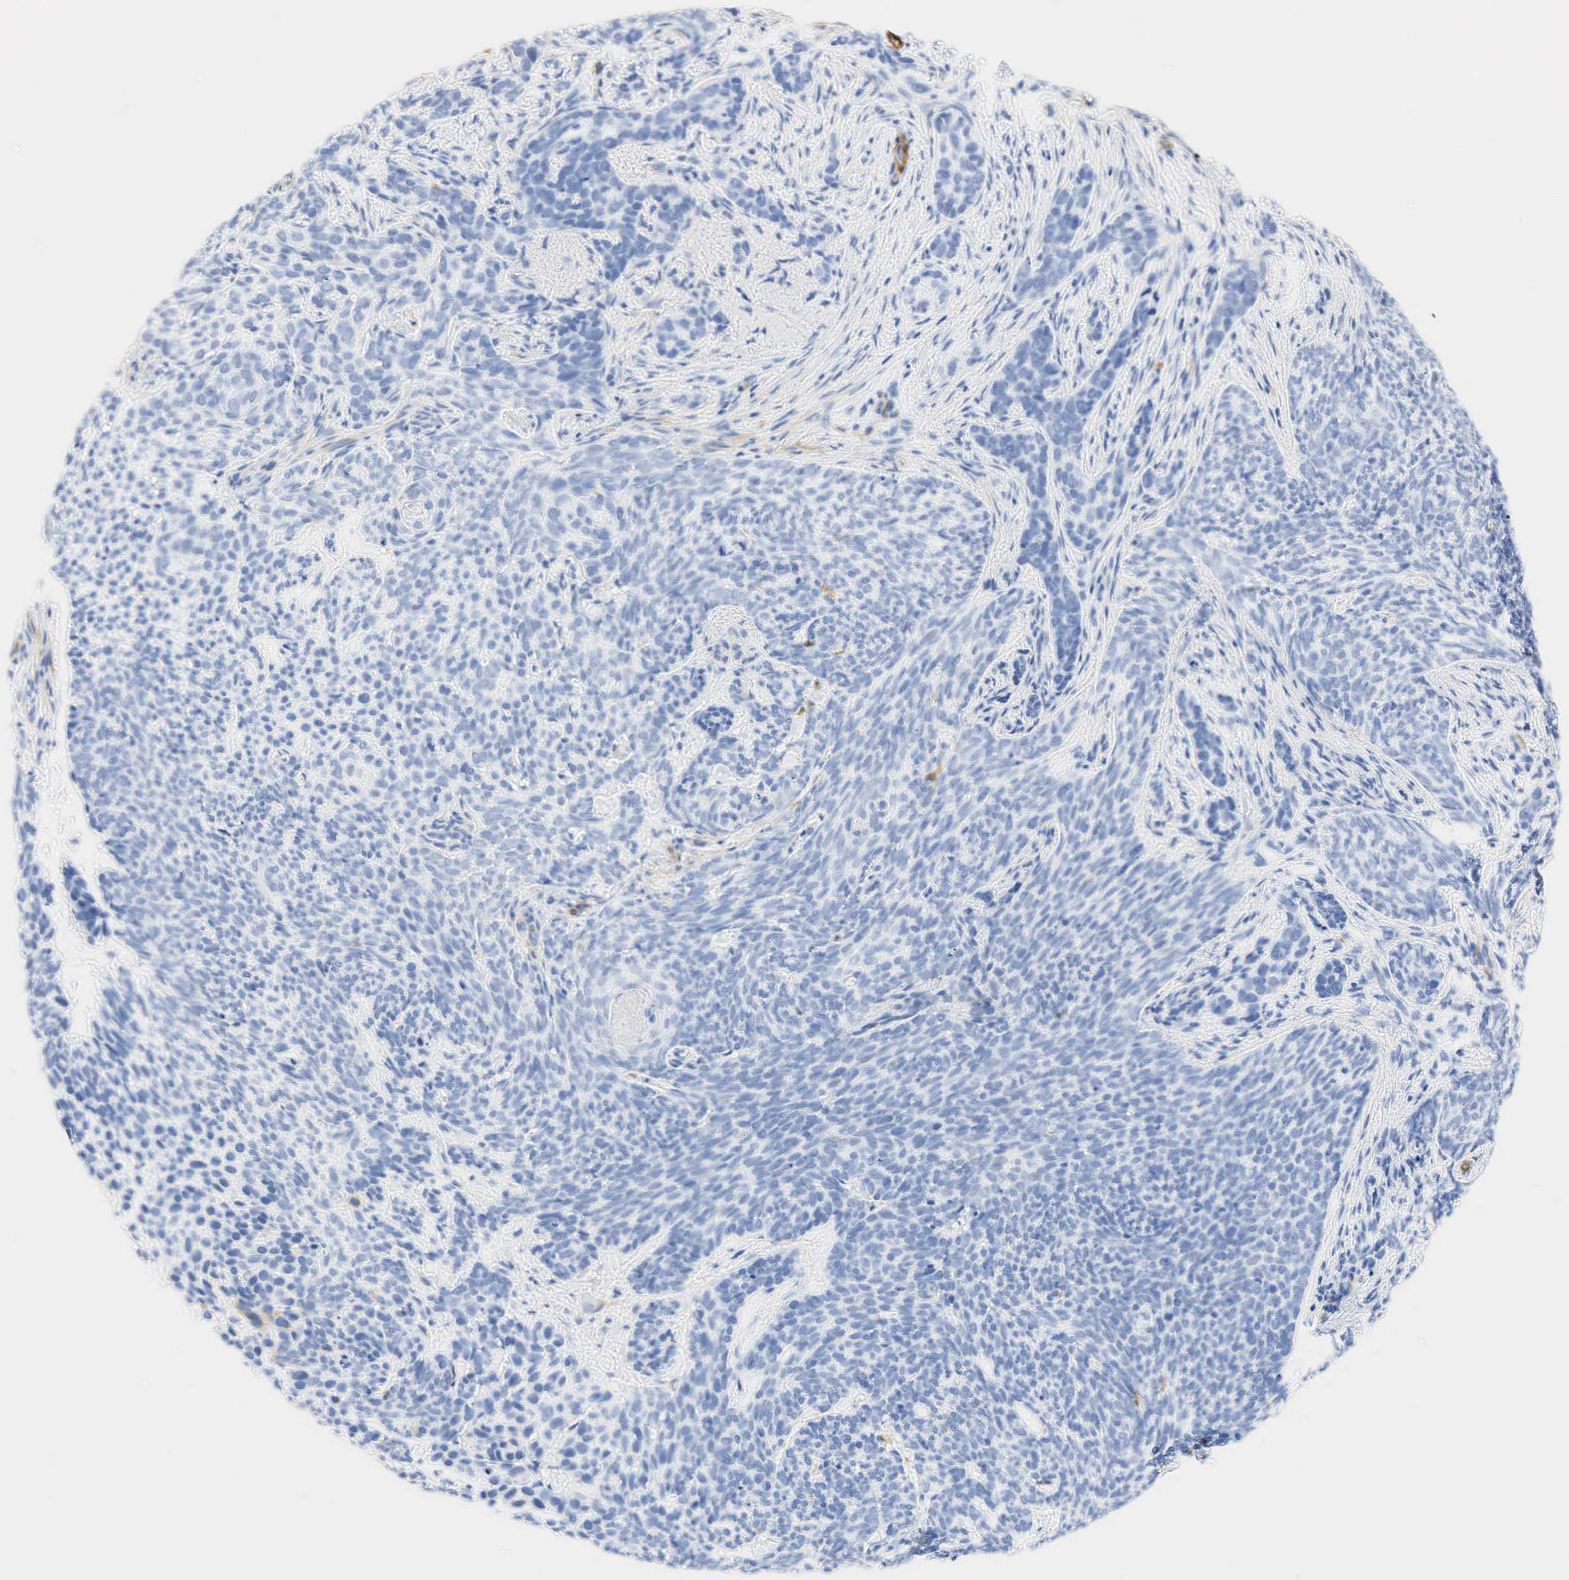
{"staining": {"intensity": "negative", "quantity": "none", "location": "none"}, "tissue": "skin cancer", "cell_type": "Tumor cells", "image_type": "cancer", "snomed": [{"axis": "morphology", "description": "Basal cell carcinoma"}, {"axis": "topography", "description": "Skin"}], "caption": "Skin cancer was stained to show a protein in brown. There is no significant staining in tumor cells.", "gene": "ACTA1", "patient": {"sex": "male", "age": 89}}